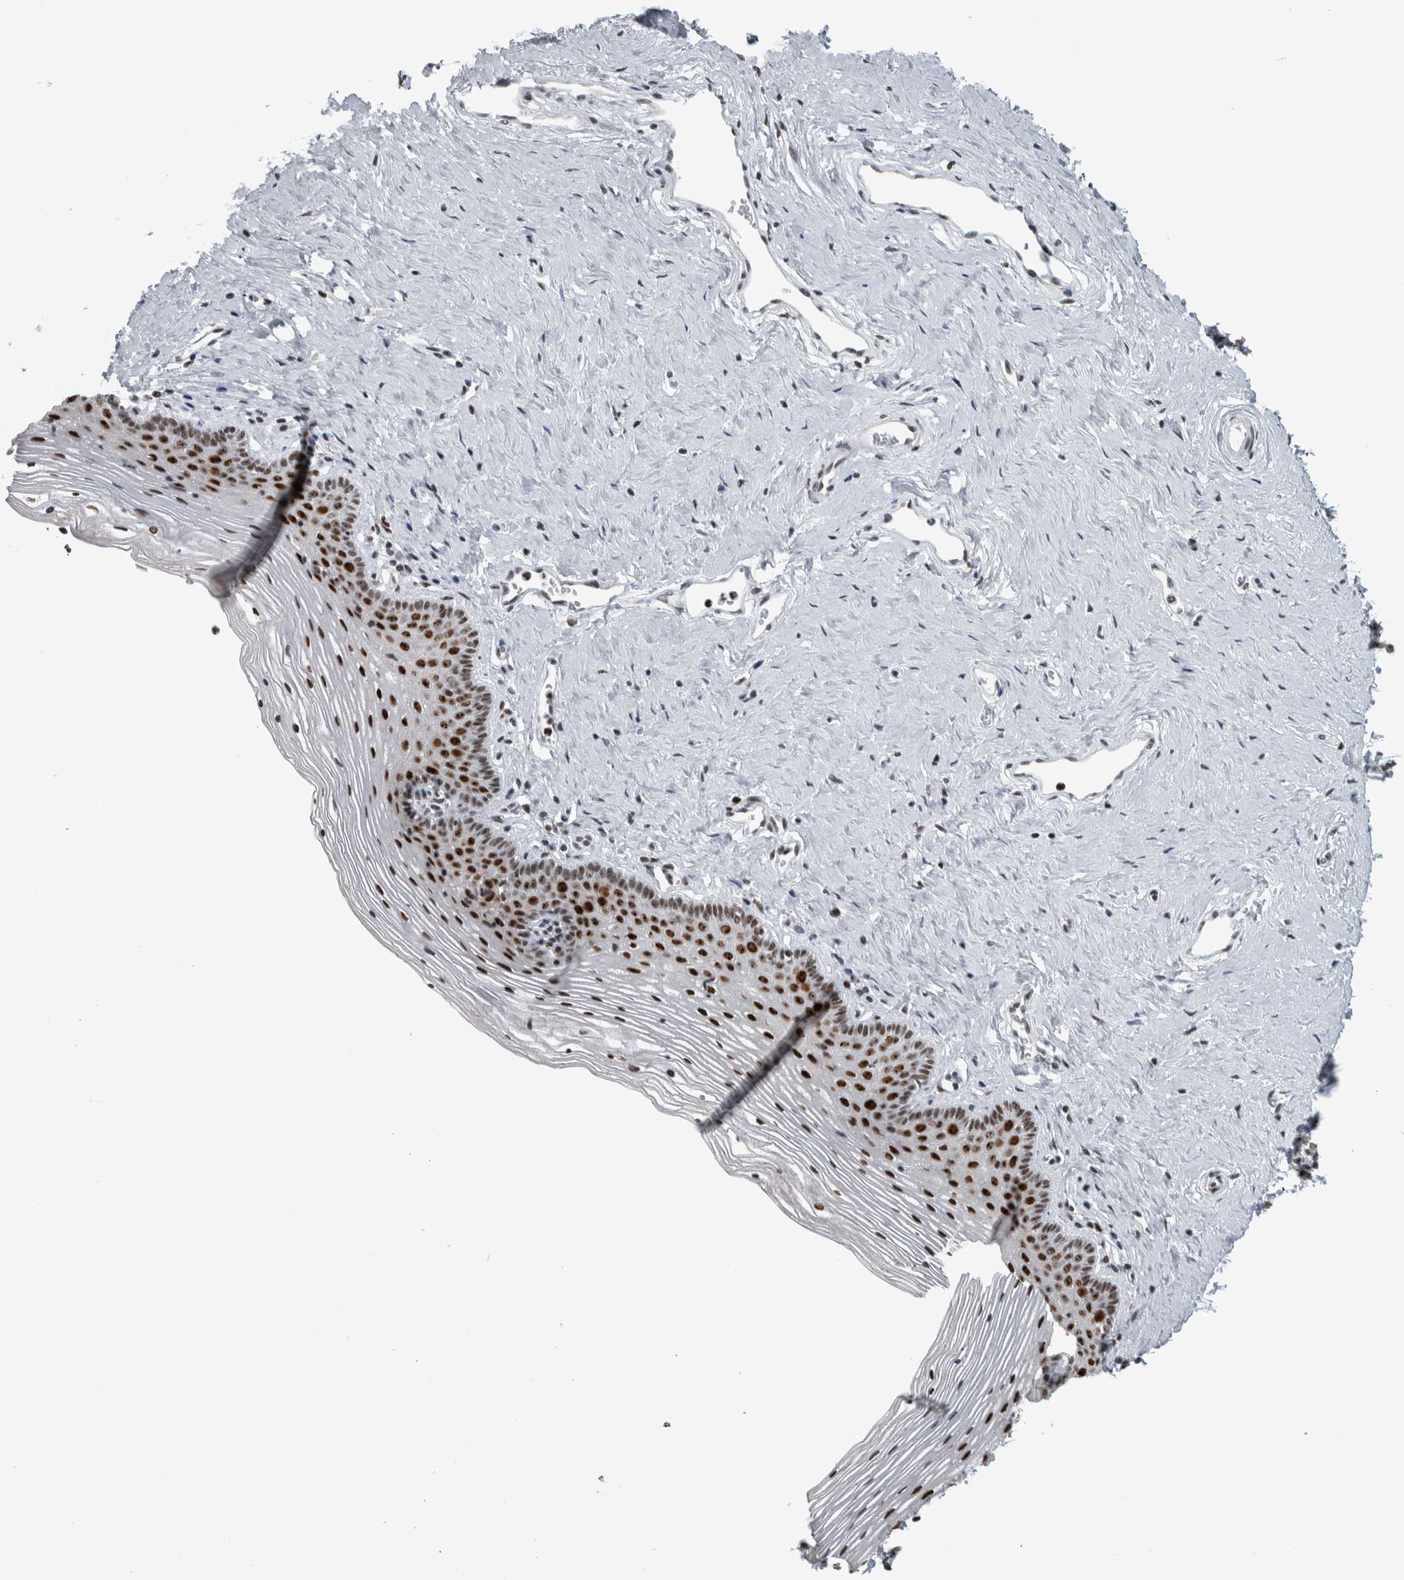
{"staining": {"intensity": "strong", "quantity": ">75%", "location": "nuclear"}, "tissue": "vagina", "cell_type": "Squamous epithelial cells", "image_type": "normal", "snomed": [{"axis": "morphology", "description": "Normal tissue, NOS"}, {"axis": "topography", "description": "Vagina"}], "caption": "Protein positivity by immunohistochemistry reveals strong nuclear expression in approximately >75% of squamous epithelial cells in unremarkable vagina. (DAB (3,3'-diaminobenzidine) = brown stain, brightfield microscopy at high magnification).", "gene": "TOP2B", "patient": {"sex": "female", "age": 32}}